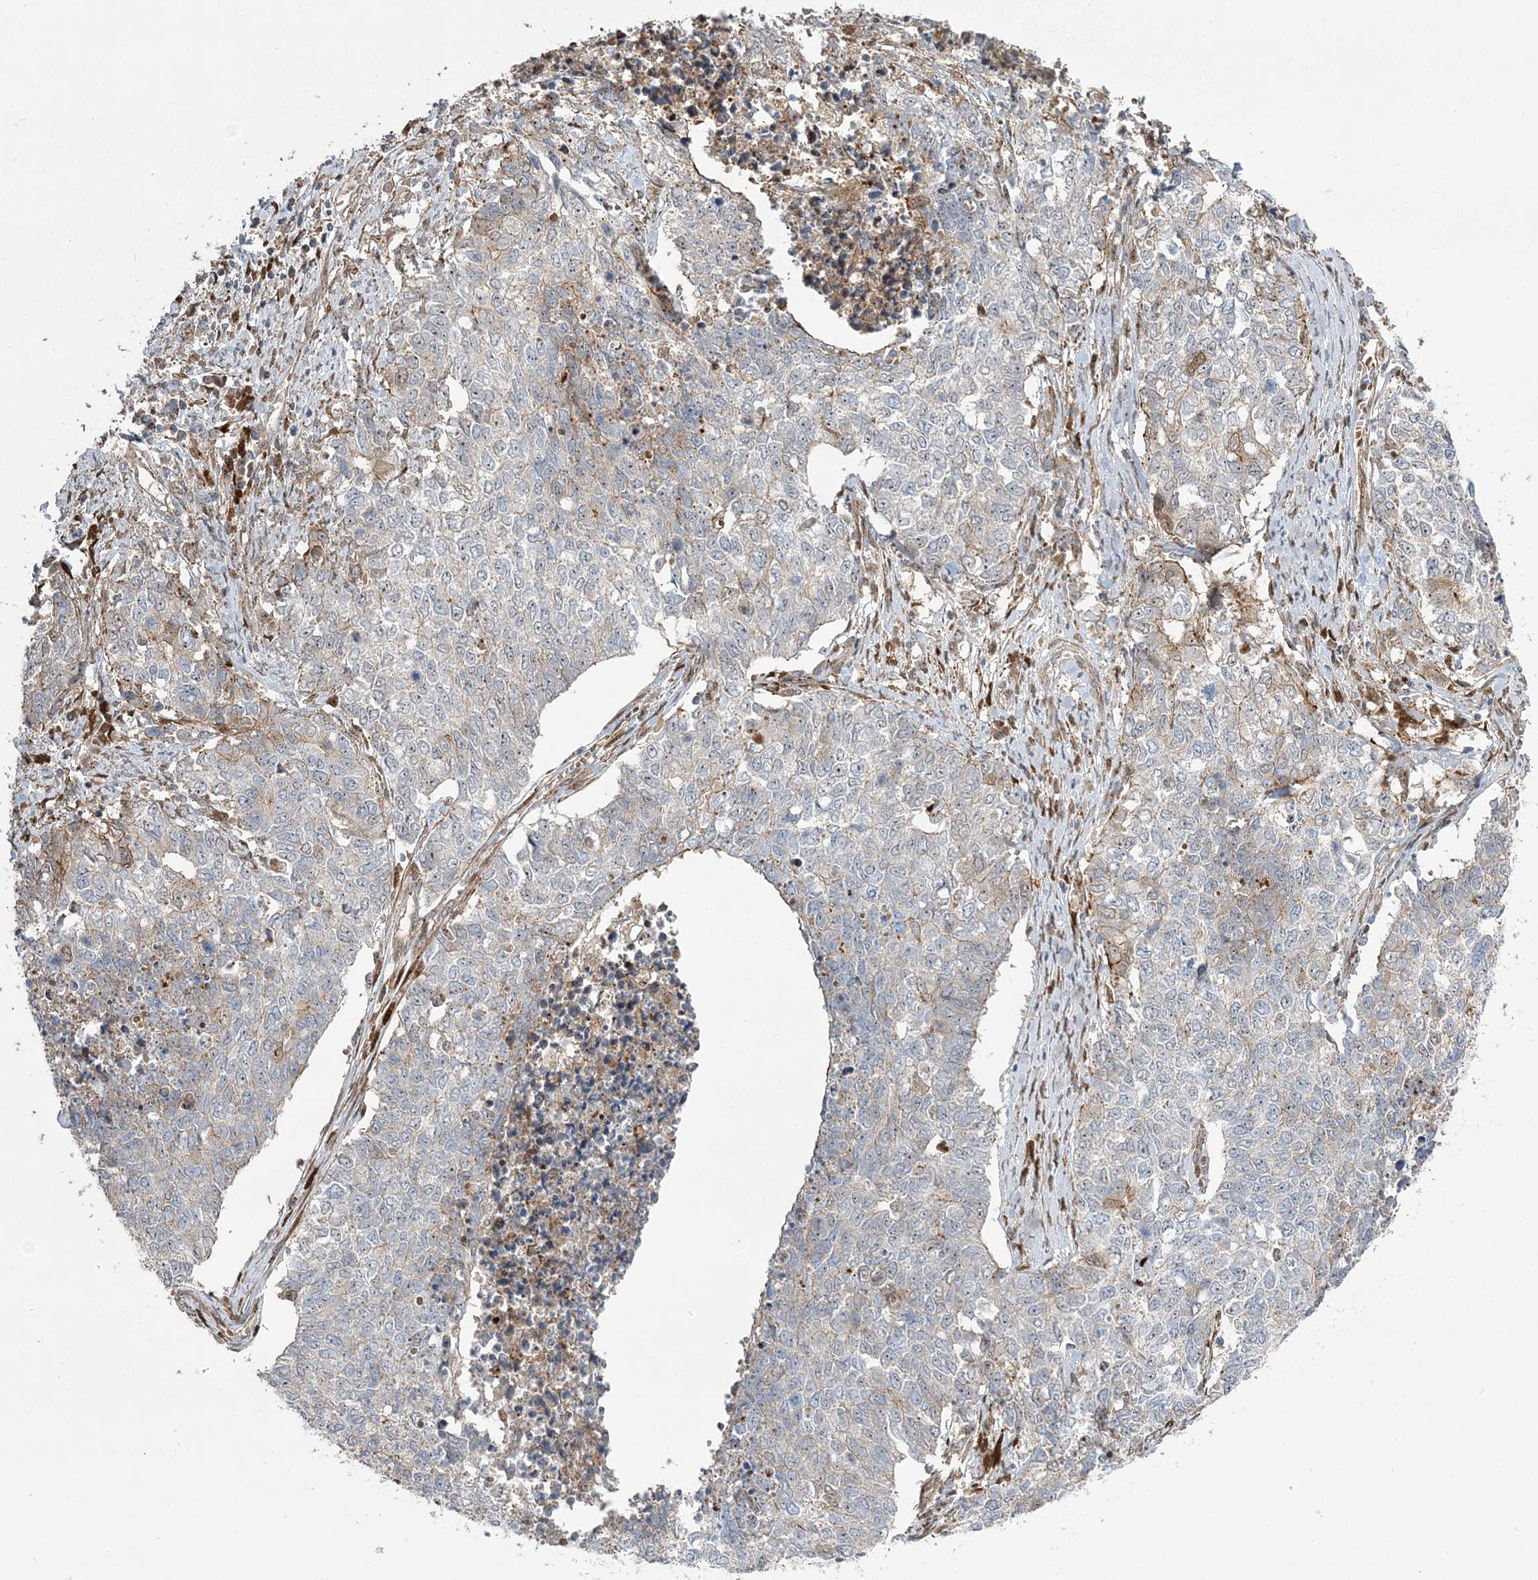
{"staining": {"intensity": "negative", "quantity": "none", "location": "none"}, "tissue": "cervical cancer", "cell_type": "Tumor cells", "image_type": "cancer", "snomed": [{"axis": "morphology", "description": "Squamous cell carcinoma, NOS"}, {"axis": "topography", "description": "Cervix"}], "caption": "Human cervical squamous cell carcinoma stained for a protein using immunohistochemistry displays no staining in tumor cells.", "gene": "NPM3", "patient": {"sex": "female", "age": 63}}